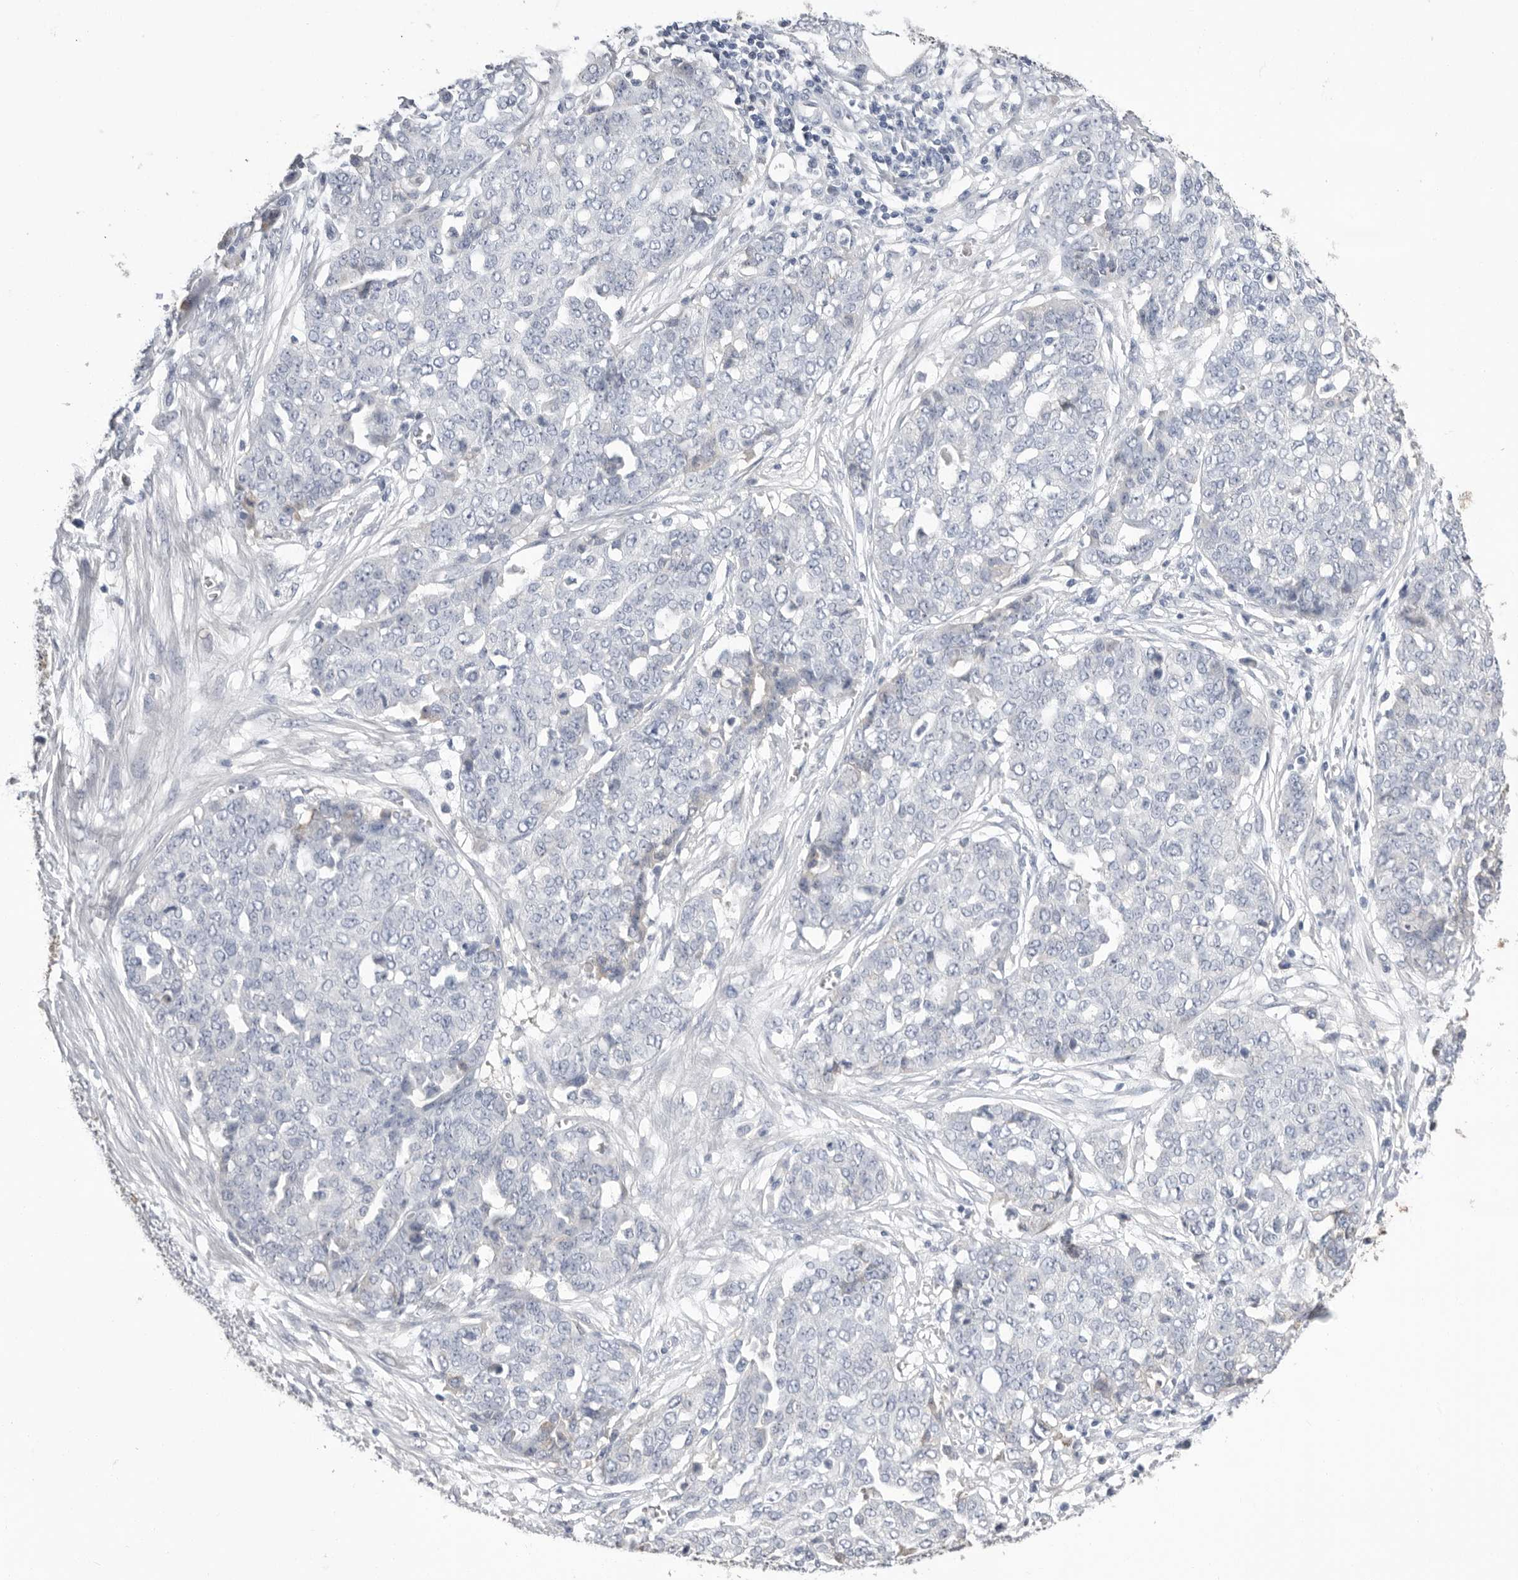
{"staining": {"intensity": "negative", "quantity": "none", "location": "none"}, "tissue": "ovarian cancer", "cell_type": "Tumor cells", "image_type": "cancer", "snomed": [{"axis": "morphology", "description": "Cystadenocarcinoma, serous, NOS"}, {"axis": "topography", "description": "Soft tissue"}, {"axis": "topography", "description": "Ovary"}], "caption": "Protein analysis of ovarian serous cystadenocarcinoma demonstrates no significant positivity in tumor cells. (DAB (3,3'-diaminobenzidine) immunohistochemistry, high magnification).", "gene": "APOA2", "patient": {"sex": "female", "age": 57}}